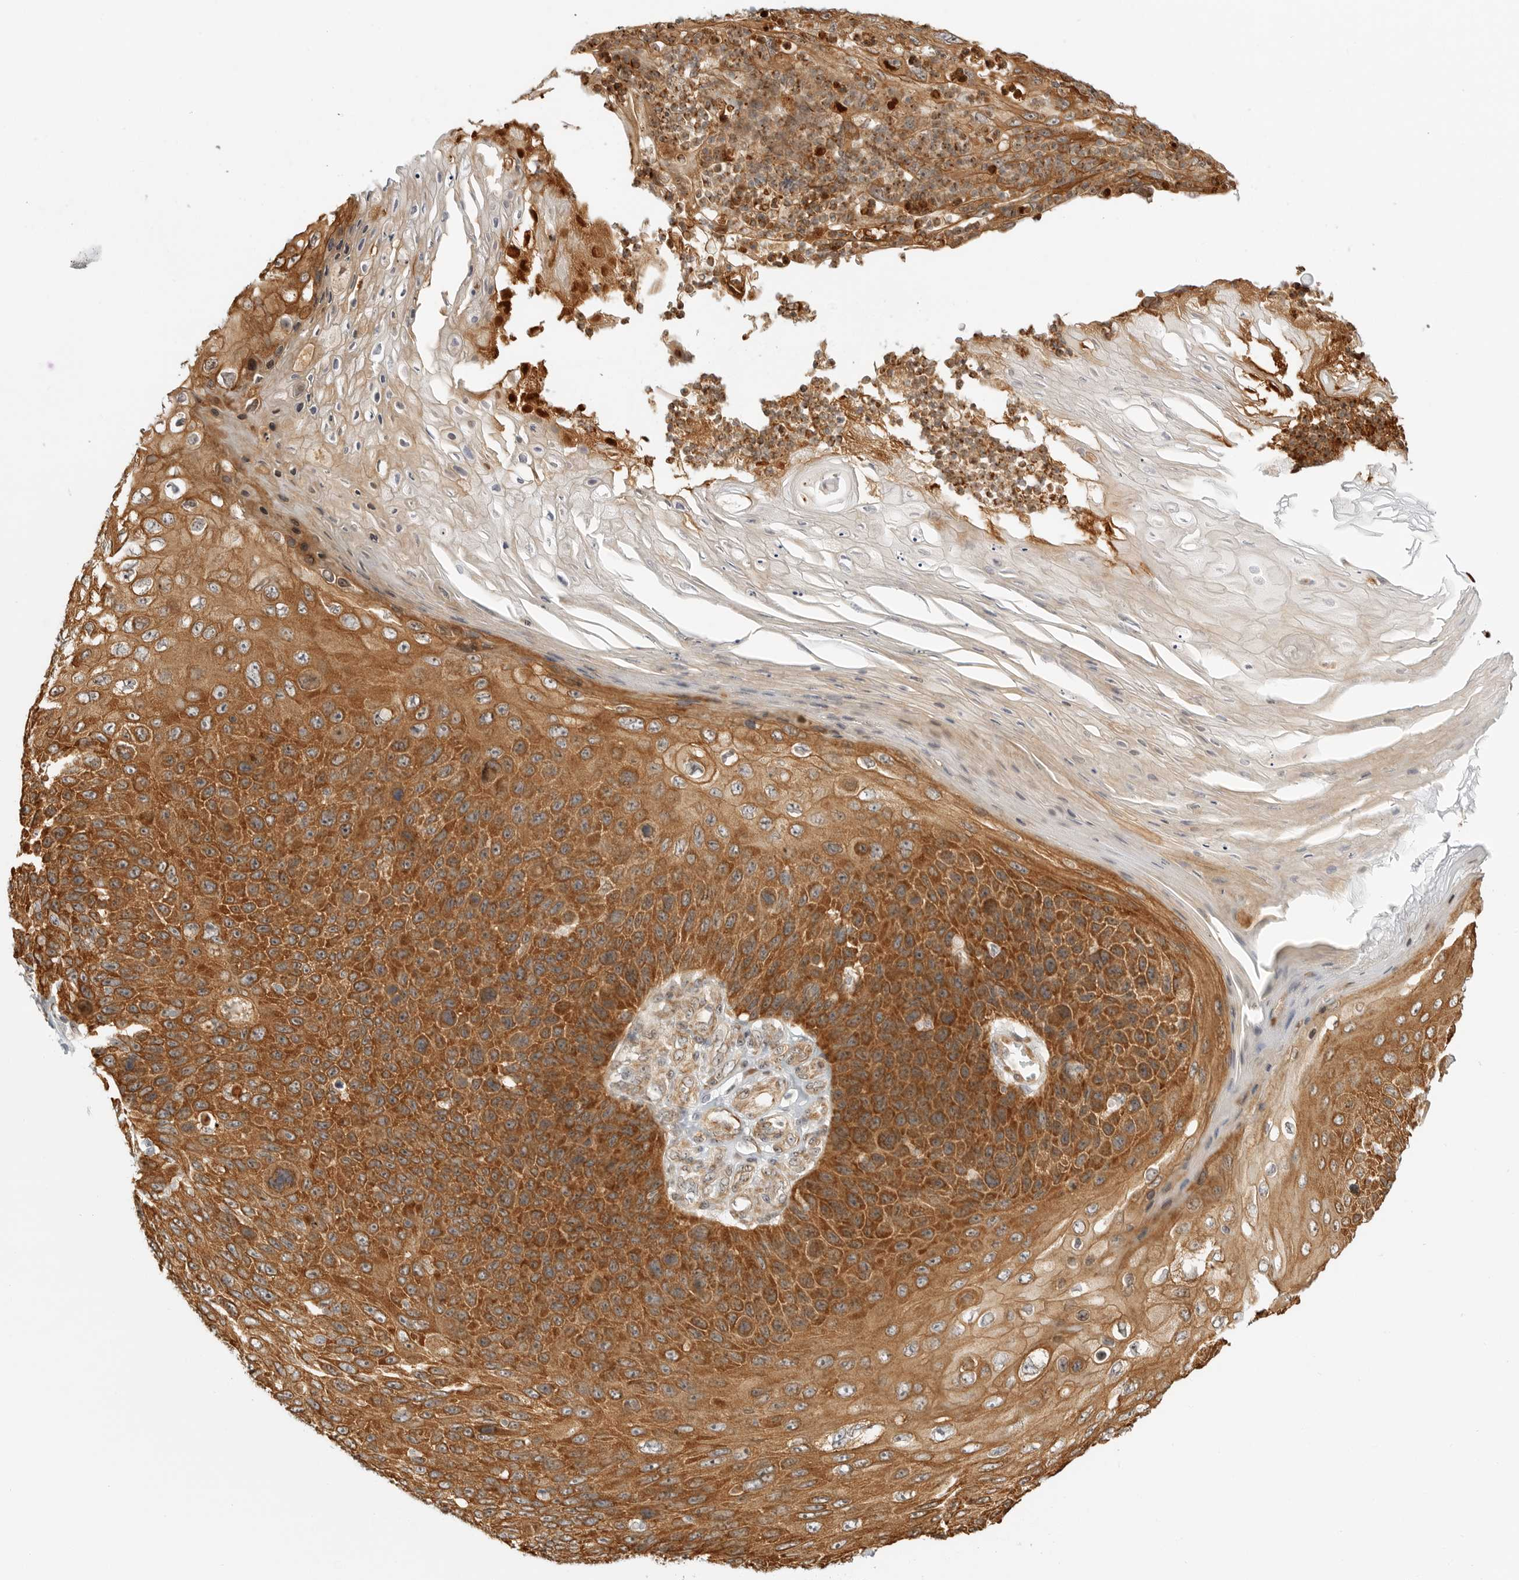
{"staining": {"intensity": "strong", "quantity": ">75%", "location": "cytoplasmic/membranous"}, "tissue": "skin cancer", "cell_type": "Tumor cells", "image_type": "cancer", "snomed": [{"axis": "morphology", "description": "Squamous cell carcinoma, NOS"}, {"axis": "topography", "description": "Skin"}], "caption": "IHC image of human skin cancer stained for a protein (brown), which demonstrates high levels of strong cytoplasmic/membranous positivity in approximately >75% of tumor cells.", "gene": "DSCC1", "patient": {"sex": "female", "age": 88}}